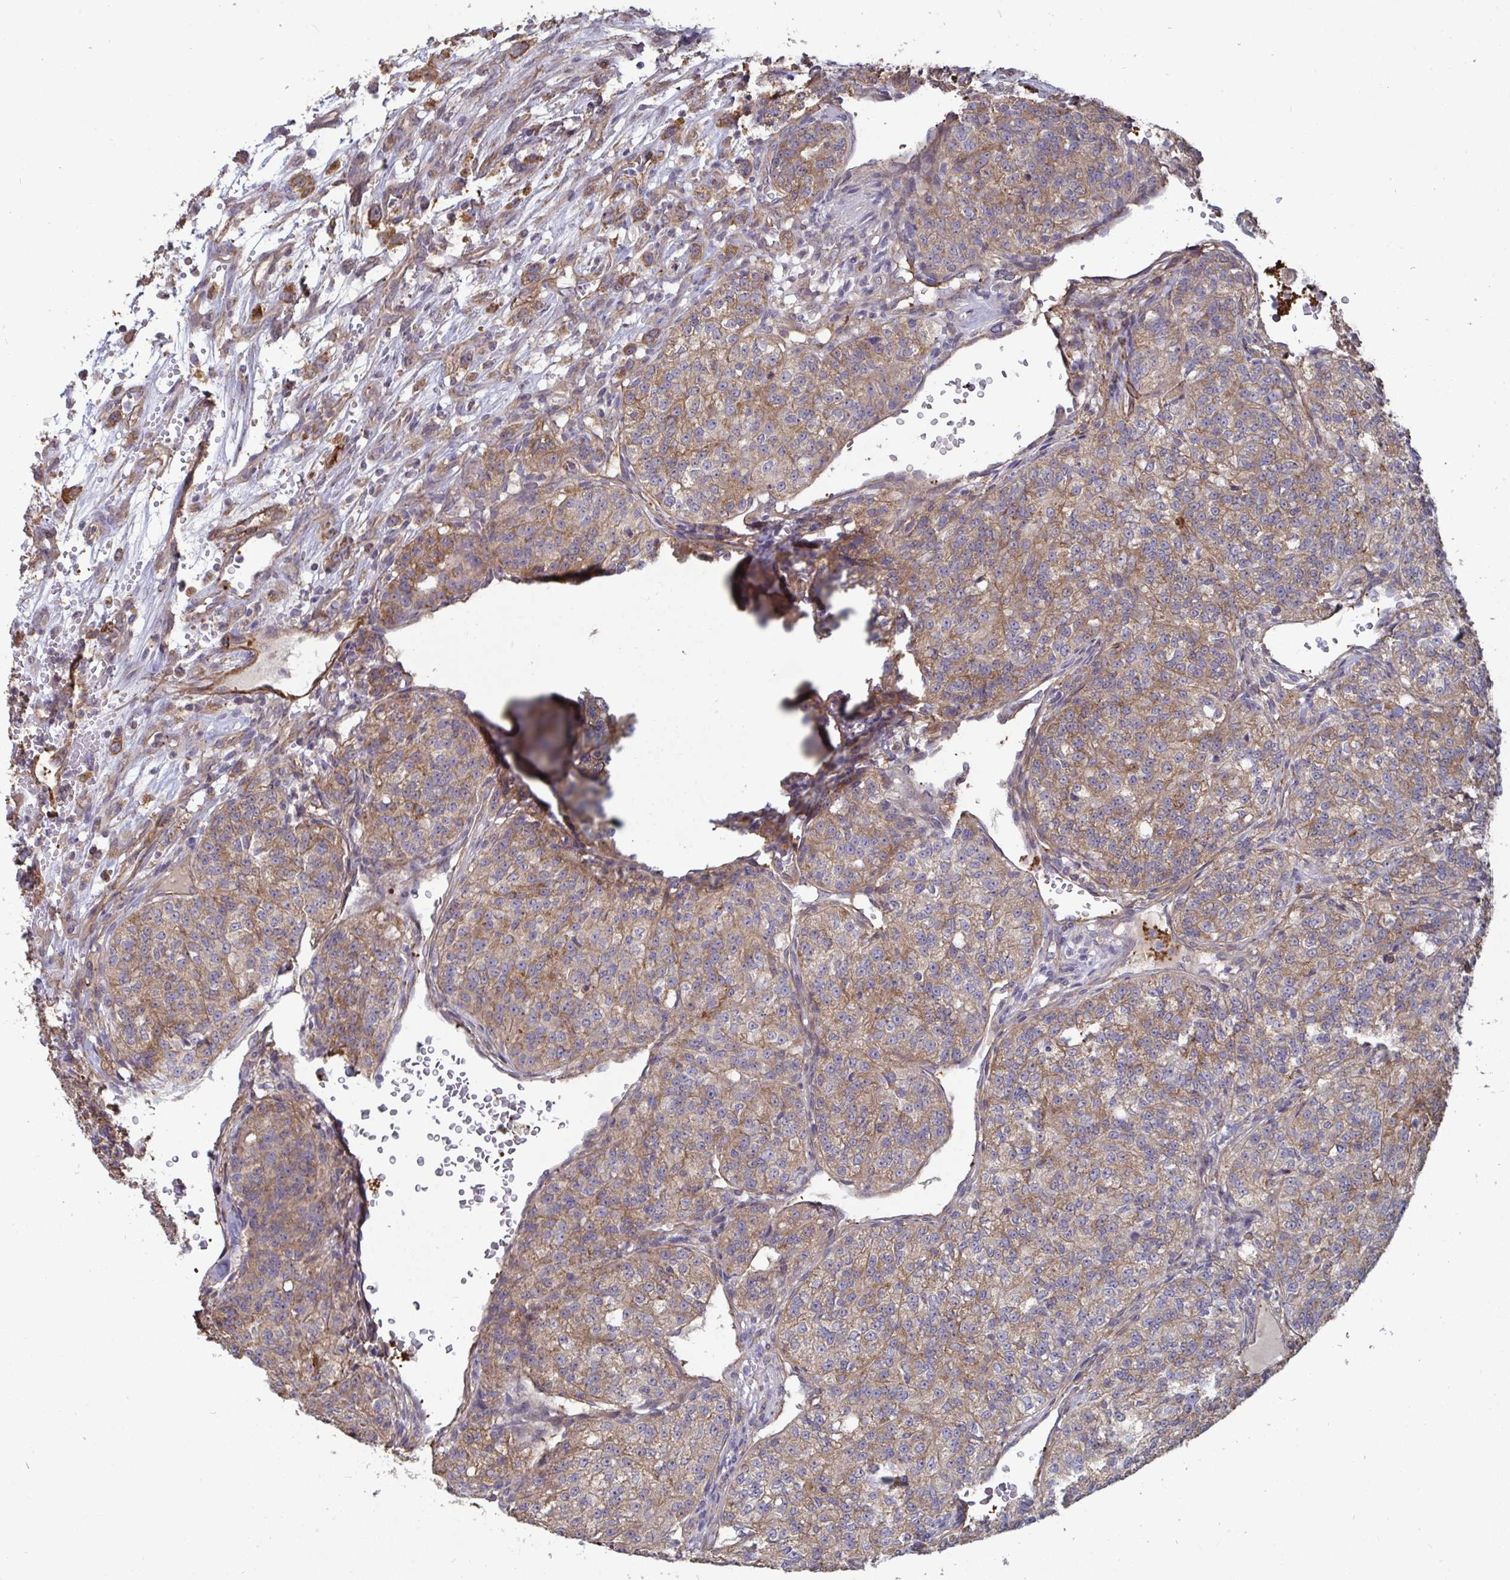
{"staining": {"intensity": "weak", "quantity": ">75%", "location": "cytoplasmic/membranous"}, "tissue": "renal cancer", "cell_type": "Tumor cells", "image_type": "cancer", "snomed": [{"axis": "morphology", "description": "Adenocarcinoma, NOS"}, {"axis": "topography", "description": "Kidney"}], "caption": "A brown stain highlights weak cytoplasmic/membranous staining of a protein in adenocarcinoma (renal) tumor cells. The staining was performed using DAB (3,3'-diaminobenzidine) to visualize the protein expression in brown, while the nuclei were stained in blue with hematoxylin (Magnification: 20x).", "gene": "ISCU", "patient": {"sex": "female", "age": 63}}